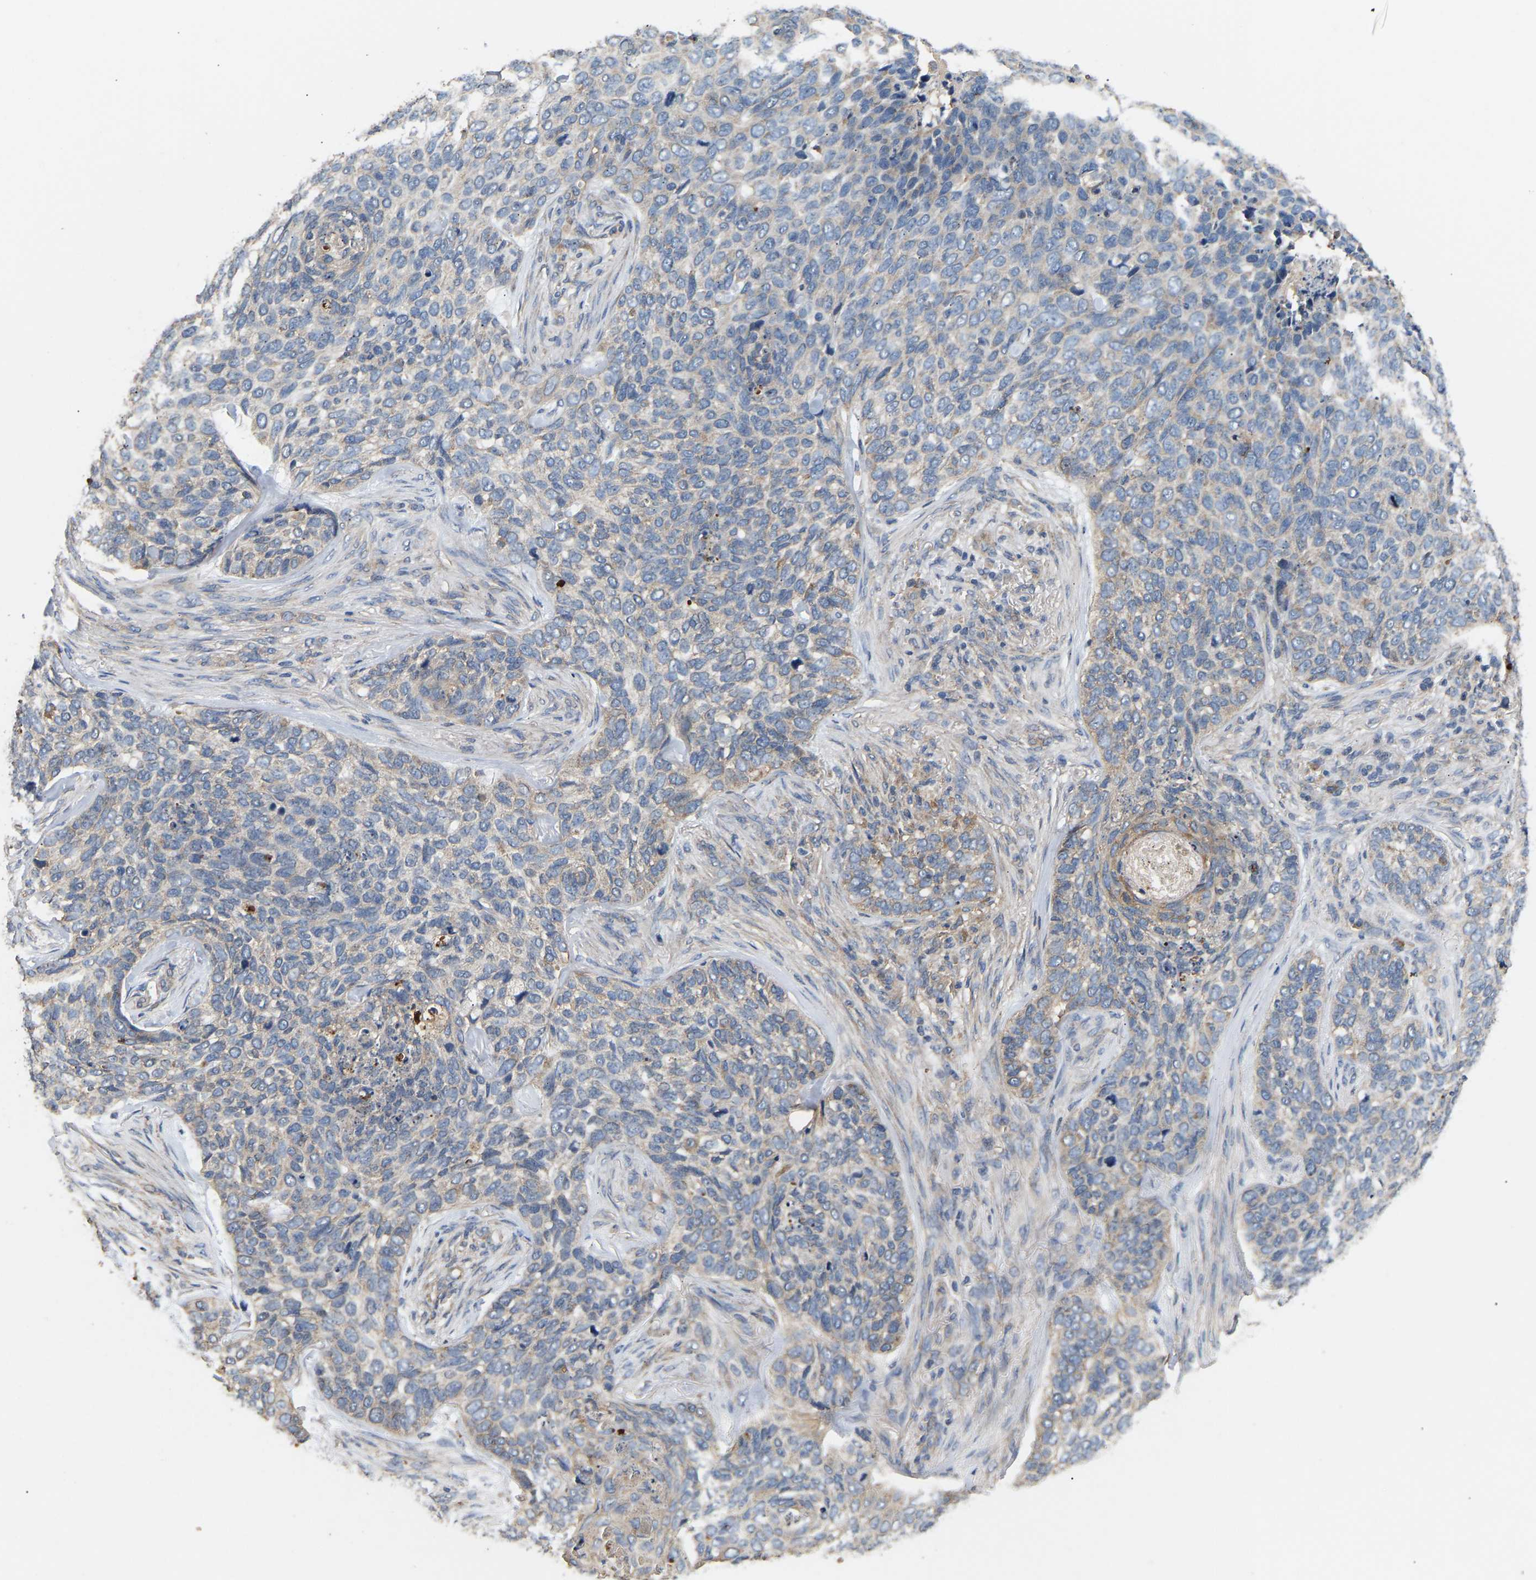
{"staining": {"intensity": "weak", "quantity": "<25%", "location": "cytoplasmic/membranous"}, "tissue": "skin cancer", "cell_type": "Tumor cells", "image_type": "cancer", "snomed": [{"axis": "morphology", "description": "Basal cell carcinoma"}, {"axis": "topography", "description": "Skin"}], "caption": "This image is of basal cell carcinoma (skin) stained with immunohistochemistry (IHC) to label a protein in brown with the nuclei are counter-stained blue. There is no positivity in tumor cells.", "gene": "AIMP2", "patient": {"sex": "female", "age": 64}}